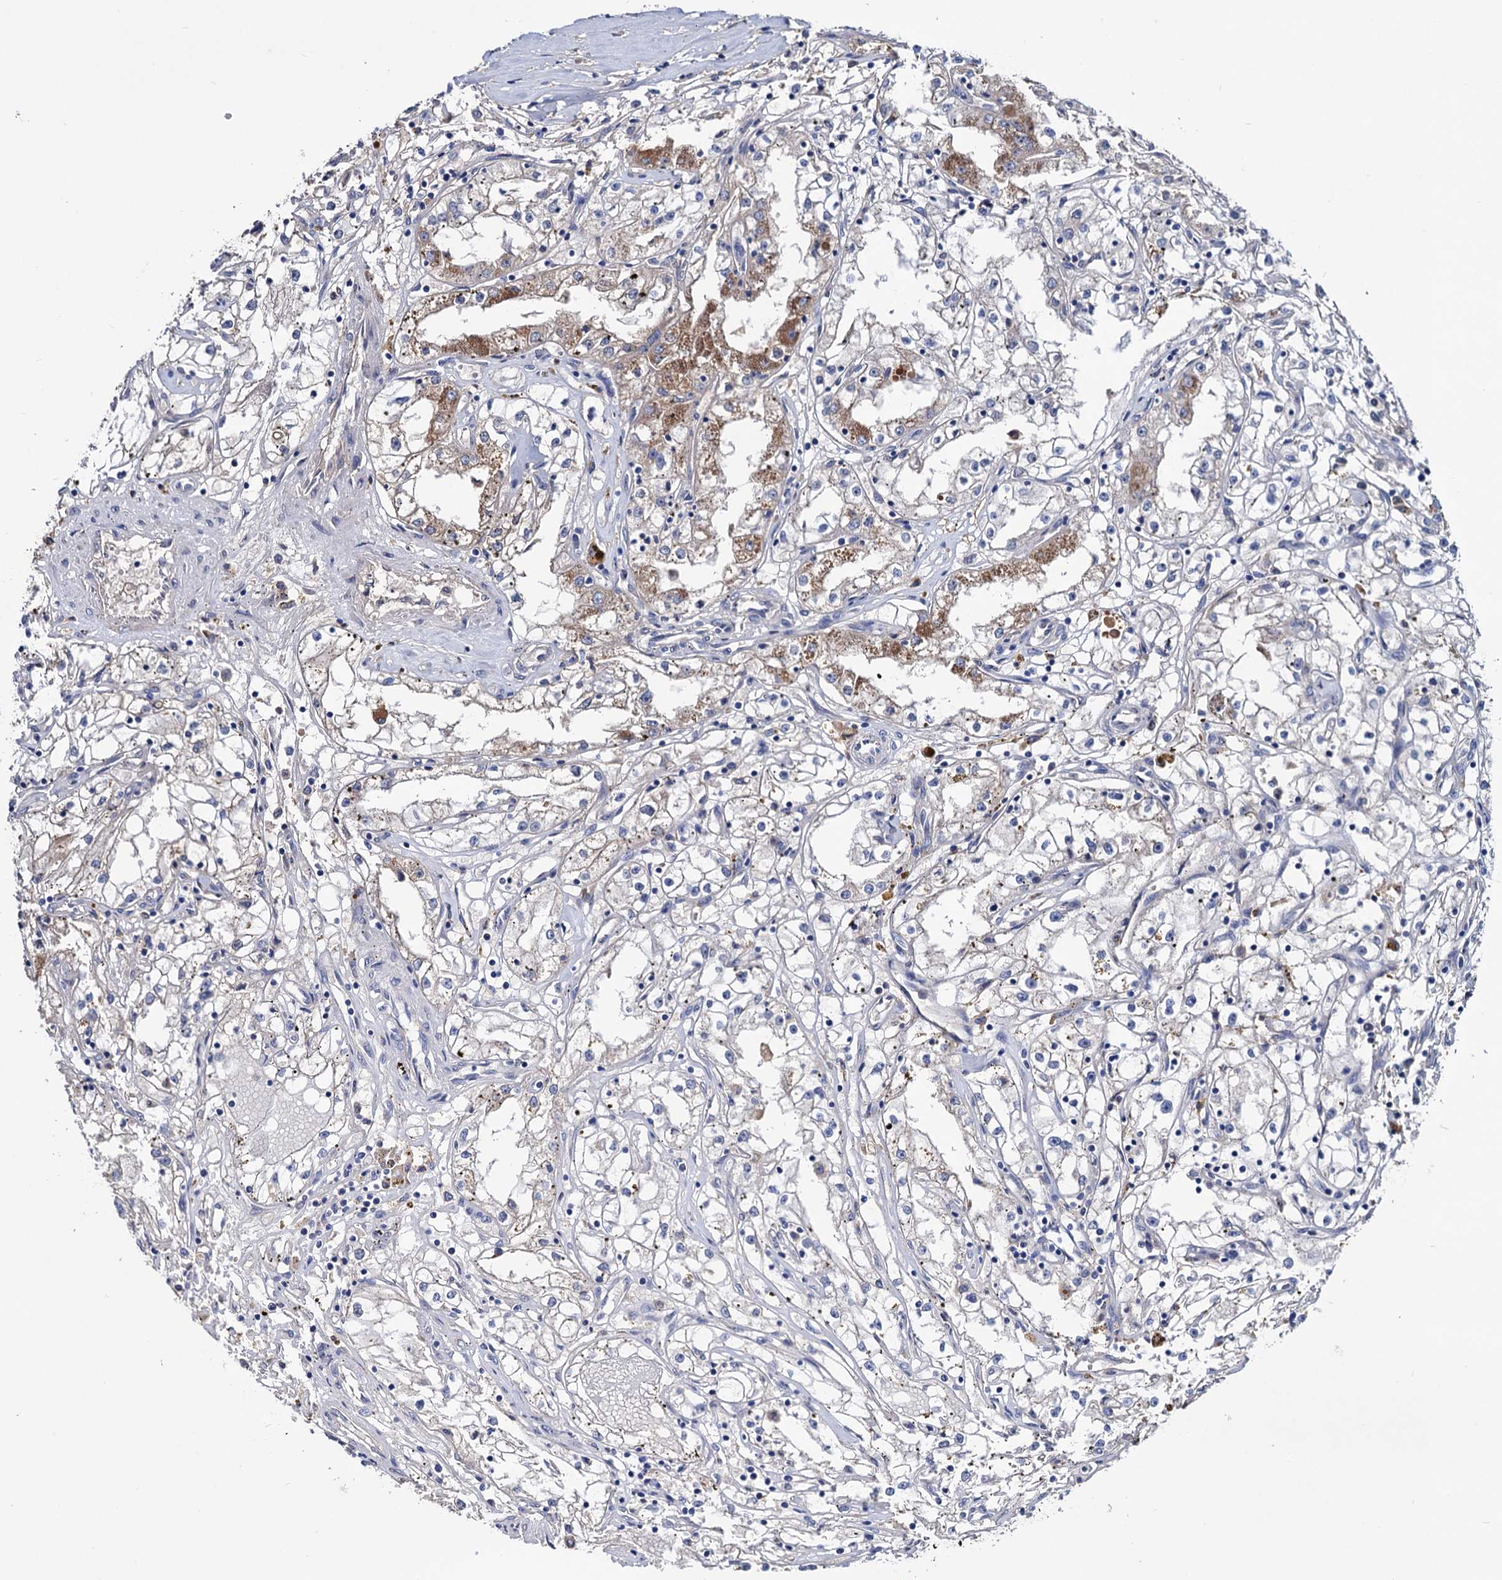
{"staining": {"intensity": "moderate", "quantity": "<25%", "location": "cytoplasmic/membranous"}, "tissue": "renal cancer", "cell_type": "Tumor cells", "image_type": "cancer", "snomed": [{"axis": "morphology", "description": "Adenocarcinoma, NOS"}, {"axis": "topography", "description": "Kidney"}], "caption": "Moderate cytoplasmic/membranous protein expression is identified in about <25% of tumor cells in adenocarcinoma (renal).", "gene": "NPAS4", "patient": {"sex": "male", "age": 56}}